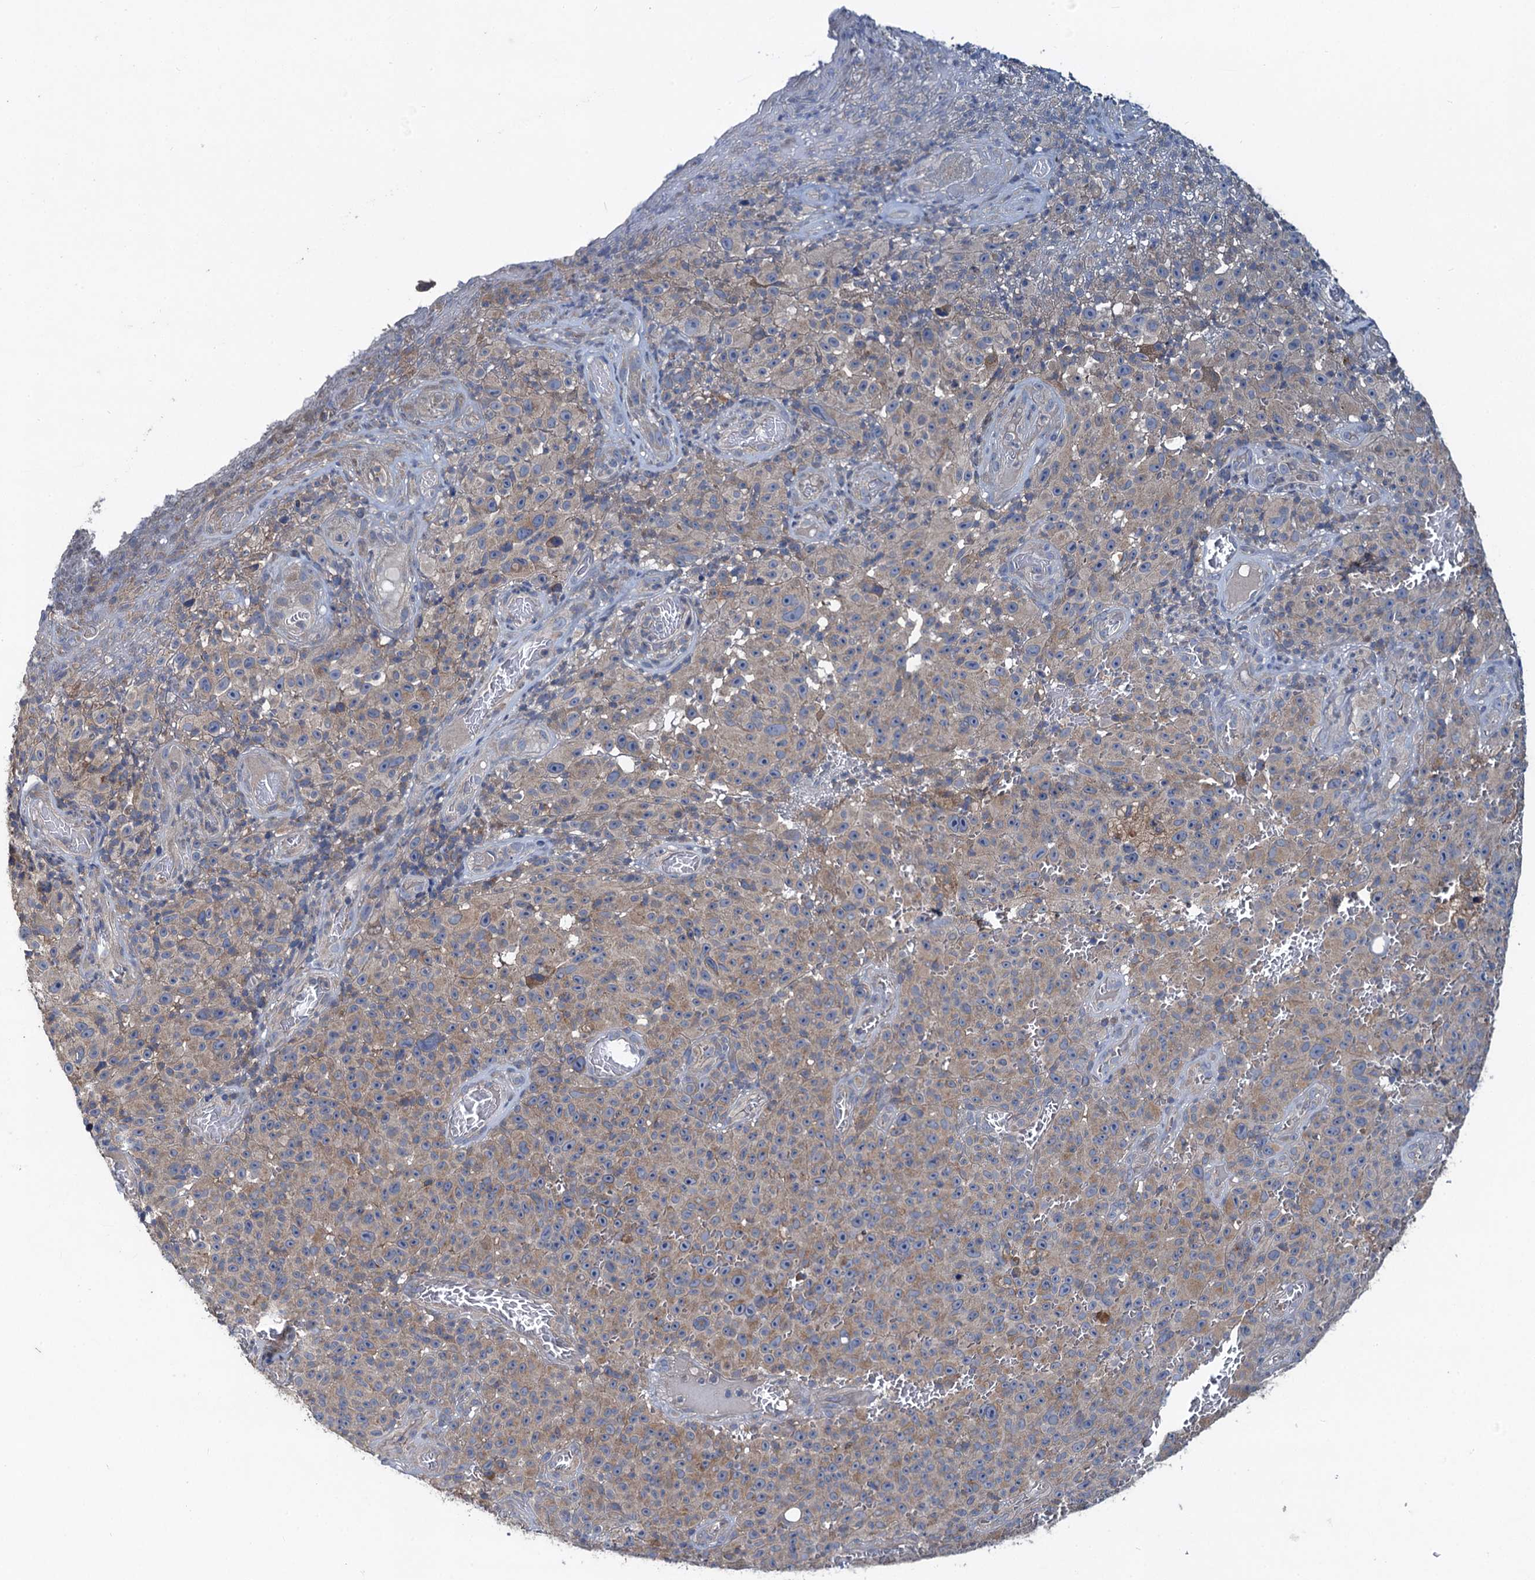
{"staining": {"intensity": "moderate", "quantity": "25%-75%", "location": "cytoplasmic/membranous"}, "tissue": "melanoma", "cell_type": "Tumor cells", "image_type": "cancer", "snomed": [{"axis": "morphology", "description": "Malignant melanoma, NOS"}, {"axis": "topography", "description": "Skin"}], "caption": "Immunohistochemical staining of melanoma reveals moderate cytoplasmic/membranous protein positivity in approximately 25%-75% of tumor cells.", "gene": "SNAP29", "patient": {"sex": "female", "age": 82}}